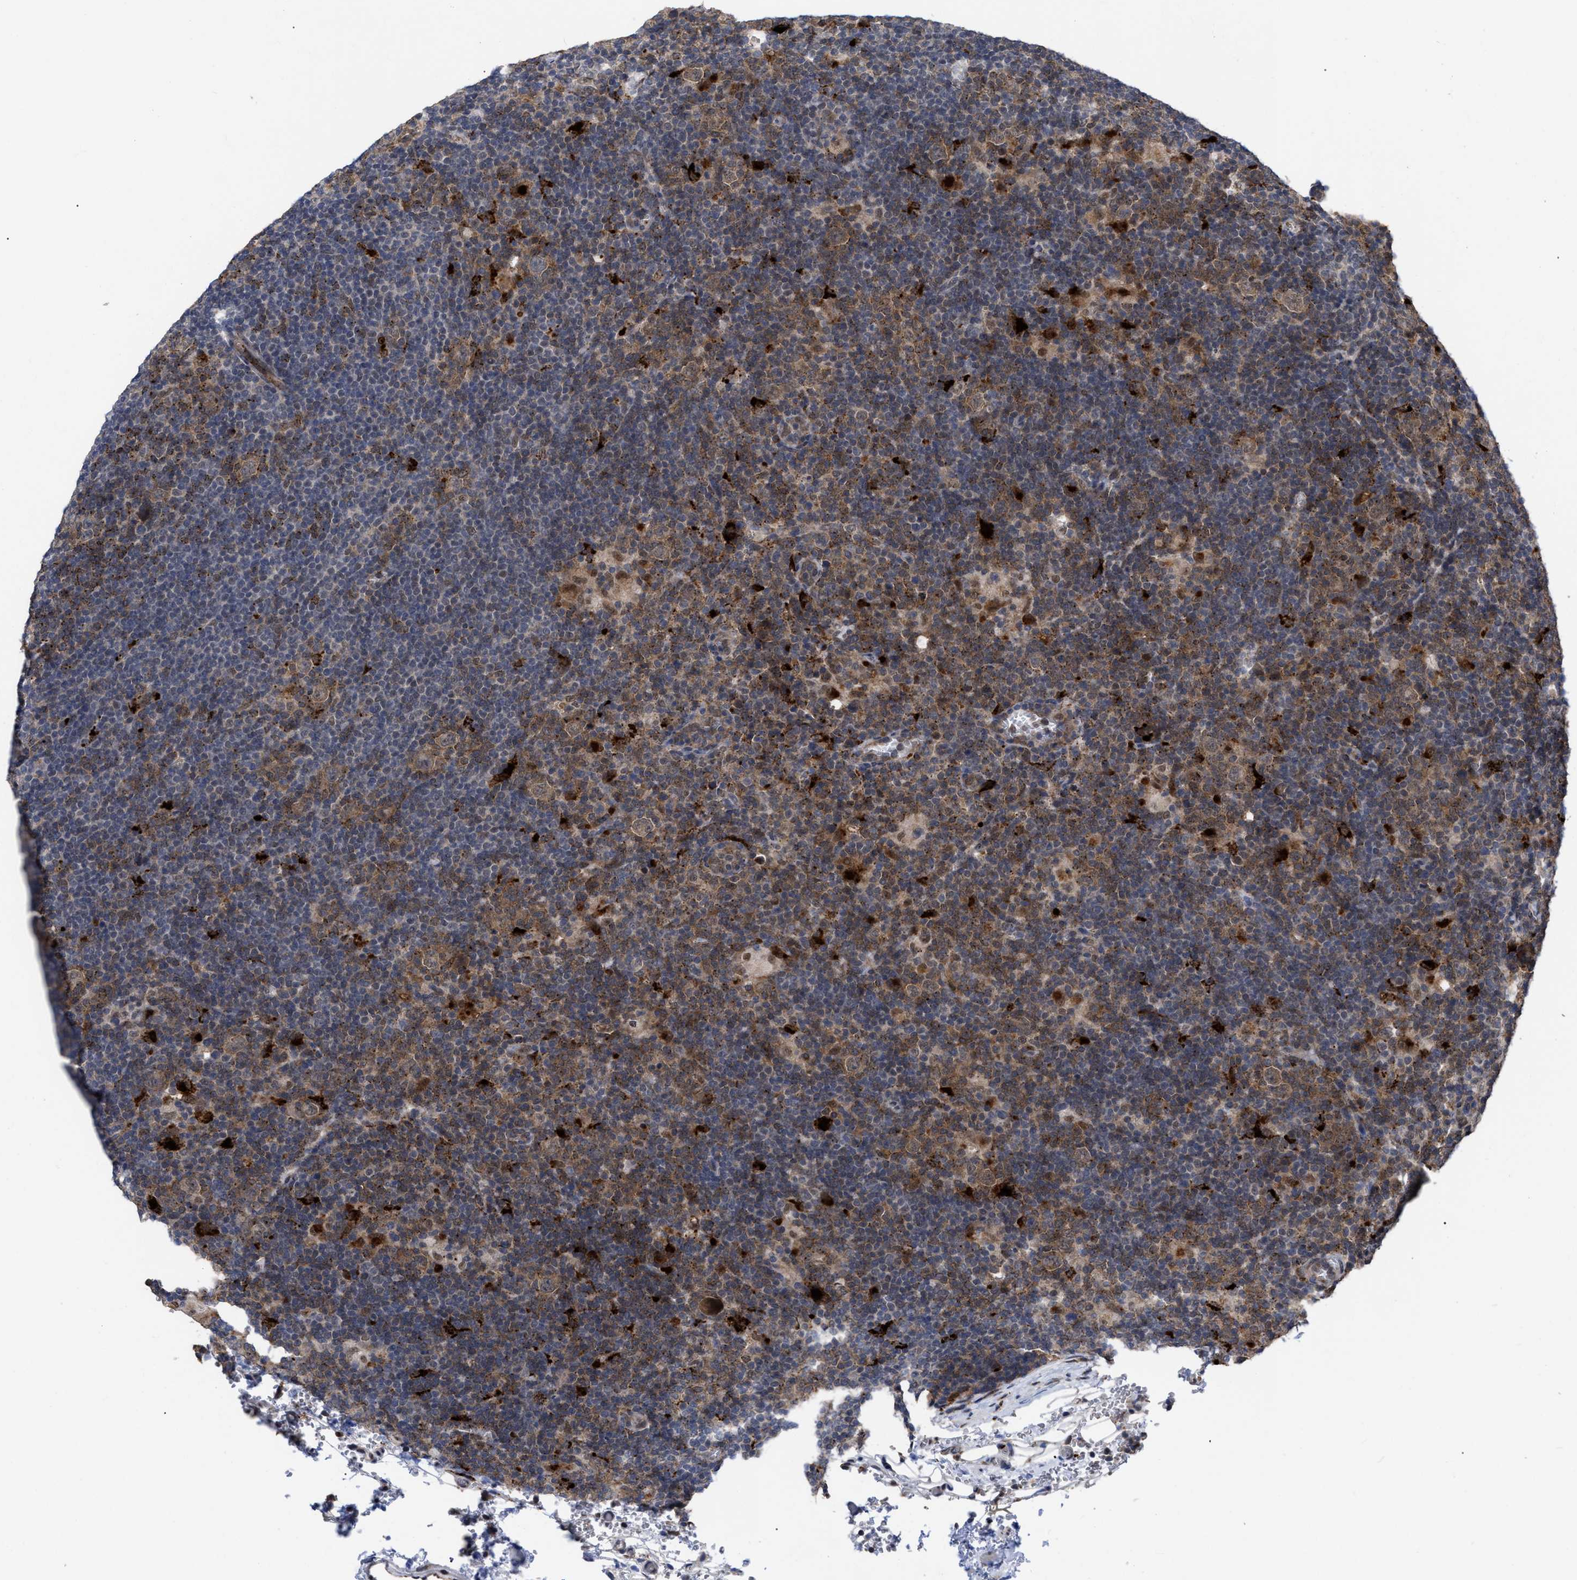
{"staining": {"intensity": "weak", "quantity": ">75%", "location": "cytoplasmic/membranous"}, "tissue": "lymphoma", "cell_type": "Tumor cells", "image_type": "cancer", "snomed": [{"axis": "morphology", "description": "Hodgkin's disease, NOS"}, {"axis": "topography", "description": "Lymph node"}], "caption": "Immunohistochemistry (IHC) image of neoplastic tissue: human Hodgkin's disease stained using immunohistochemistry (IHC) reveals low levels of weak protein expression localized specifically in the cytoplasmic/membranous of tumor cells, appearing as a cytoplasmic/membranous brown color.", "gene": "UPF1", "patient": {"sex": "female", "age": 57}}